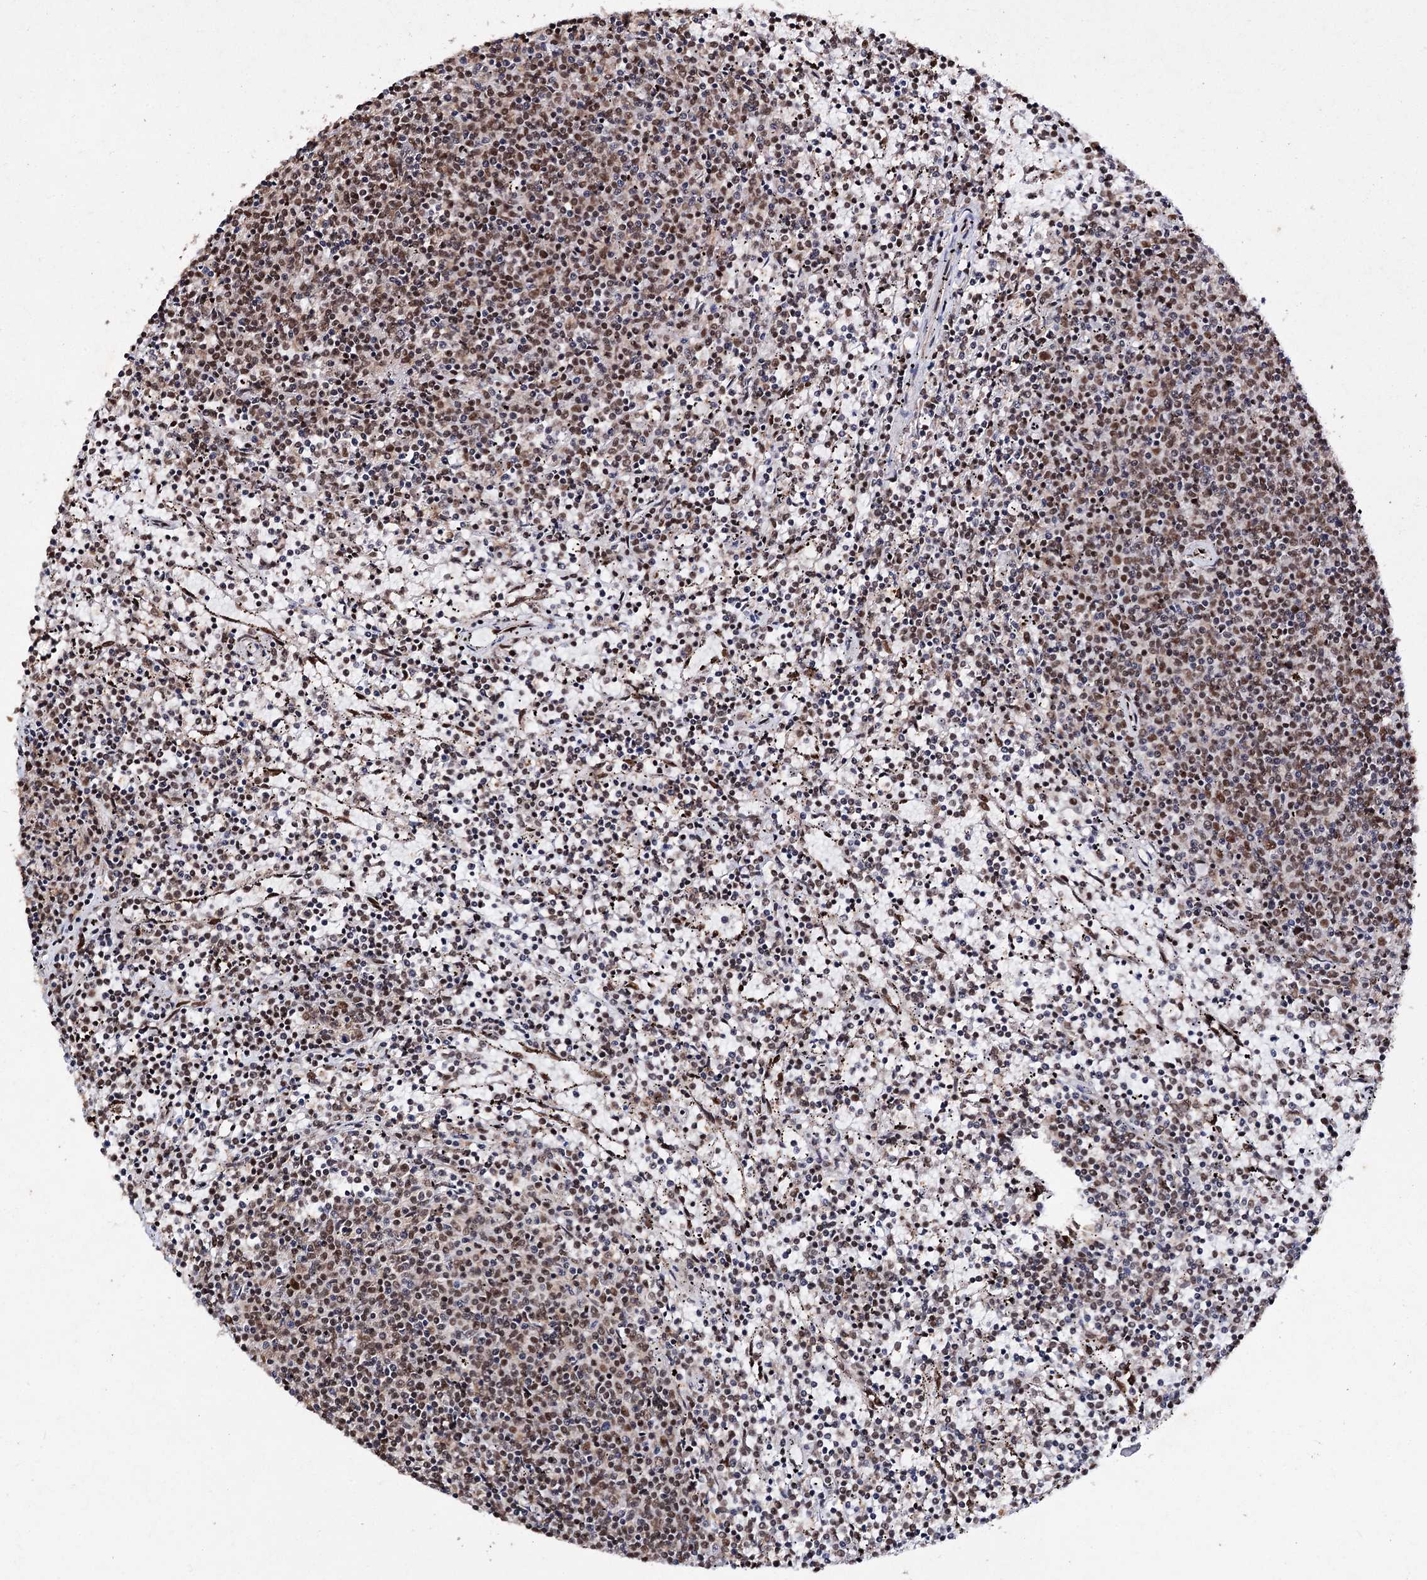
{"staining": {"intensity": "moderate", "quantity": "25%-75%", "location": "nuclear"}, "tissue": "lymphoma", "cell_type": "Tumor cells", "image_type": "cancer", "snomed": [{"axis": "morphology", "description": "Malignant lymphoma, non-Hodgkin's type, Low grade"}, {"axis": "topography", "description": "Spleen"}], "caption": "Protein positivity by immunohistochemistry demonstrates moderate nuclear staining in approximately 25%-75% of tumor cells in lymphoma.", "gene": "MATR3", "patient": {"sex": "female", "age": 50}}